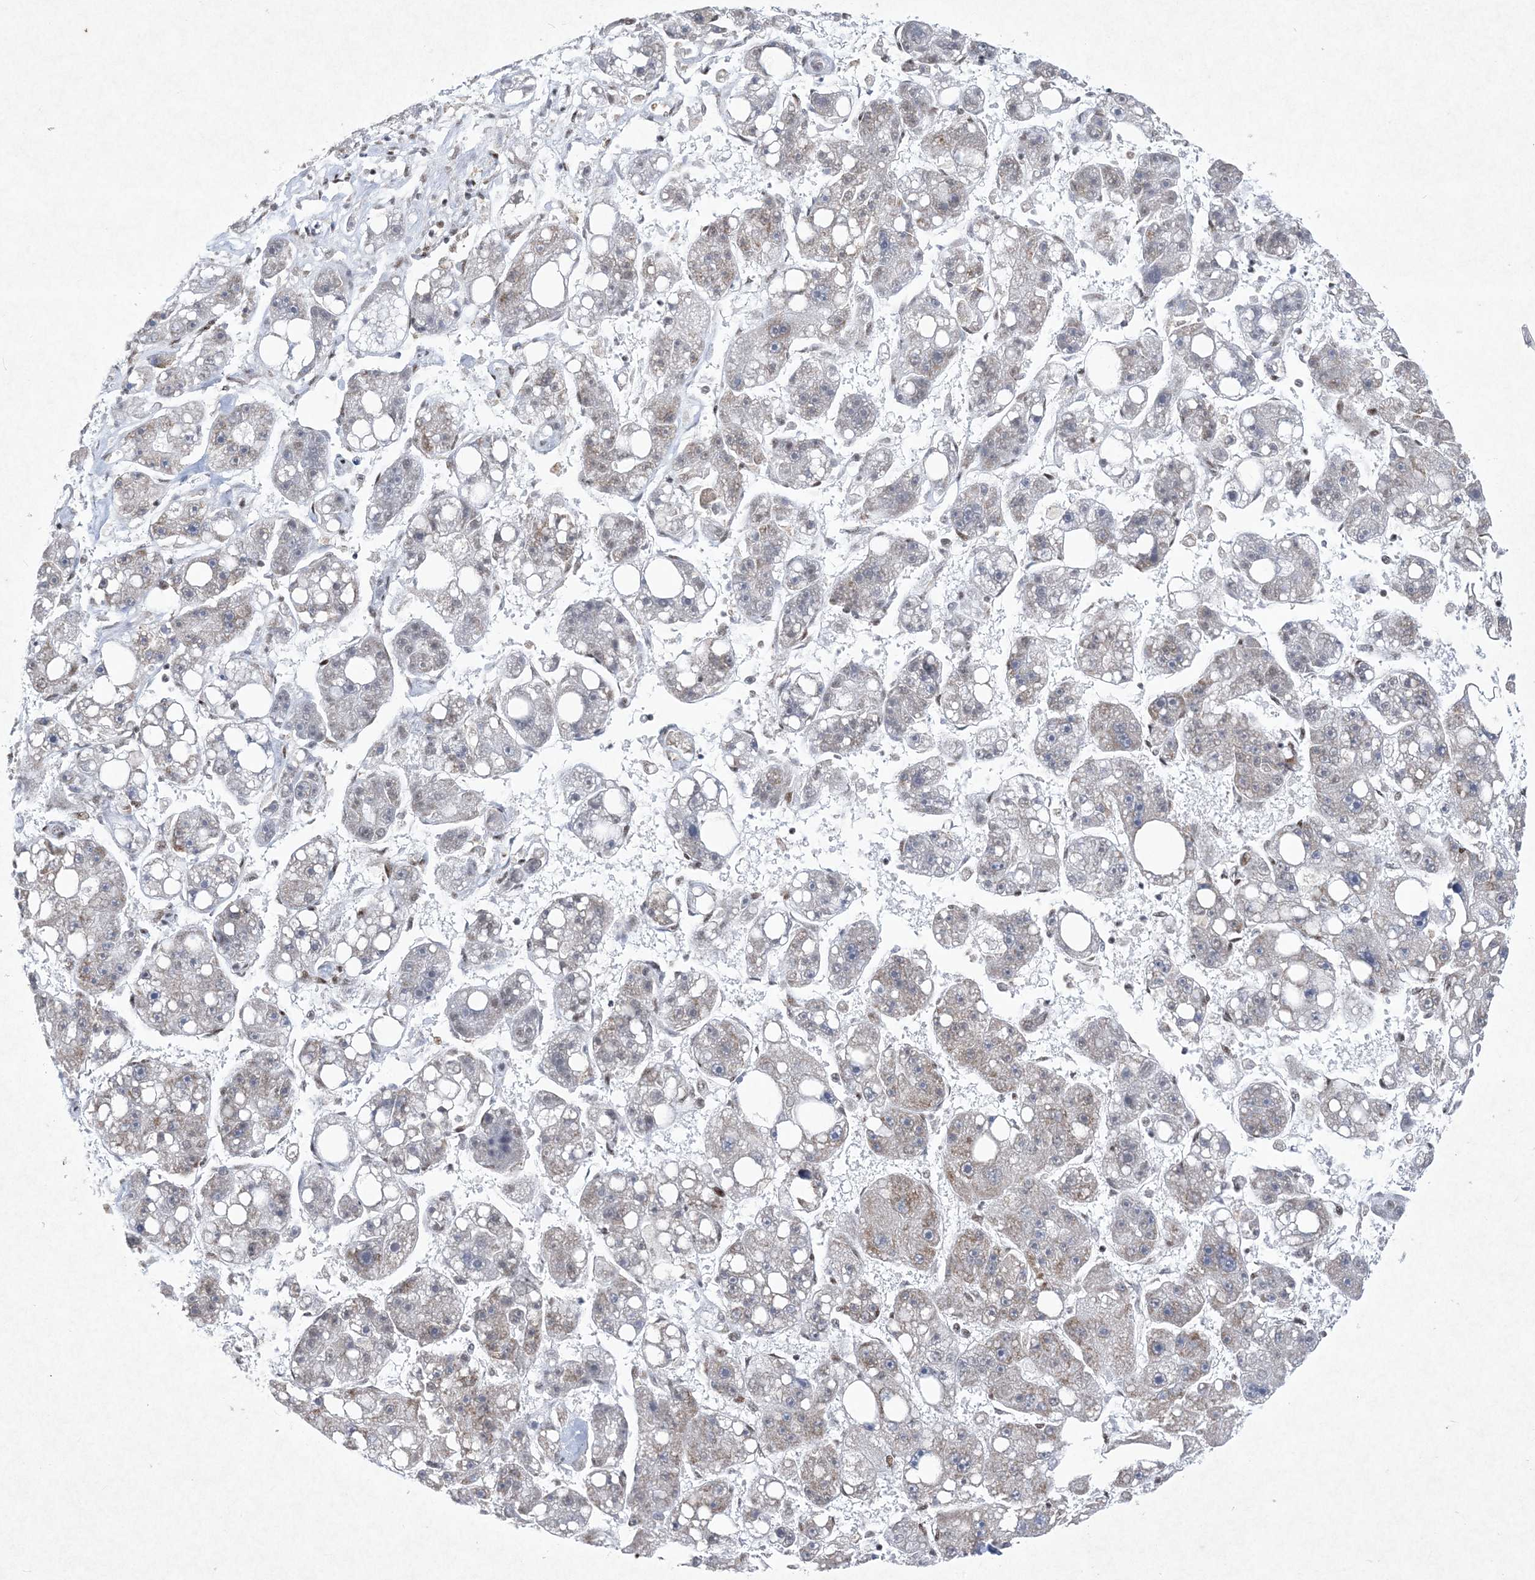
{"staining": {"intensity": "negative", "quantity": "none", "location": "none"}, "tissue": "liver cancer", "cell_type": "Tumor cells", "image_type": "cancer", "snomed": [{"axis": "morphology", "description": "Carcinoma, Hepatocellular, NOS"}, {"axis": "topography", "description": "Liver"}], "caption": "DAB (3,3'-diaminobenzidine) immunohistochemical staining of human liver cancer (hepatocellular carcinoma) exhibits no significant expression in tumor cells. The staining was performed using DAB (3,3'-diaminobenzidine) to visualize the protein expression in brown, while the nuclei were stained in blue with hematoxylin (Magnification: 20x).", "gene": "PKNOX2", "patient": {"sex": "female", "age": 61}}